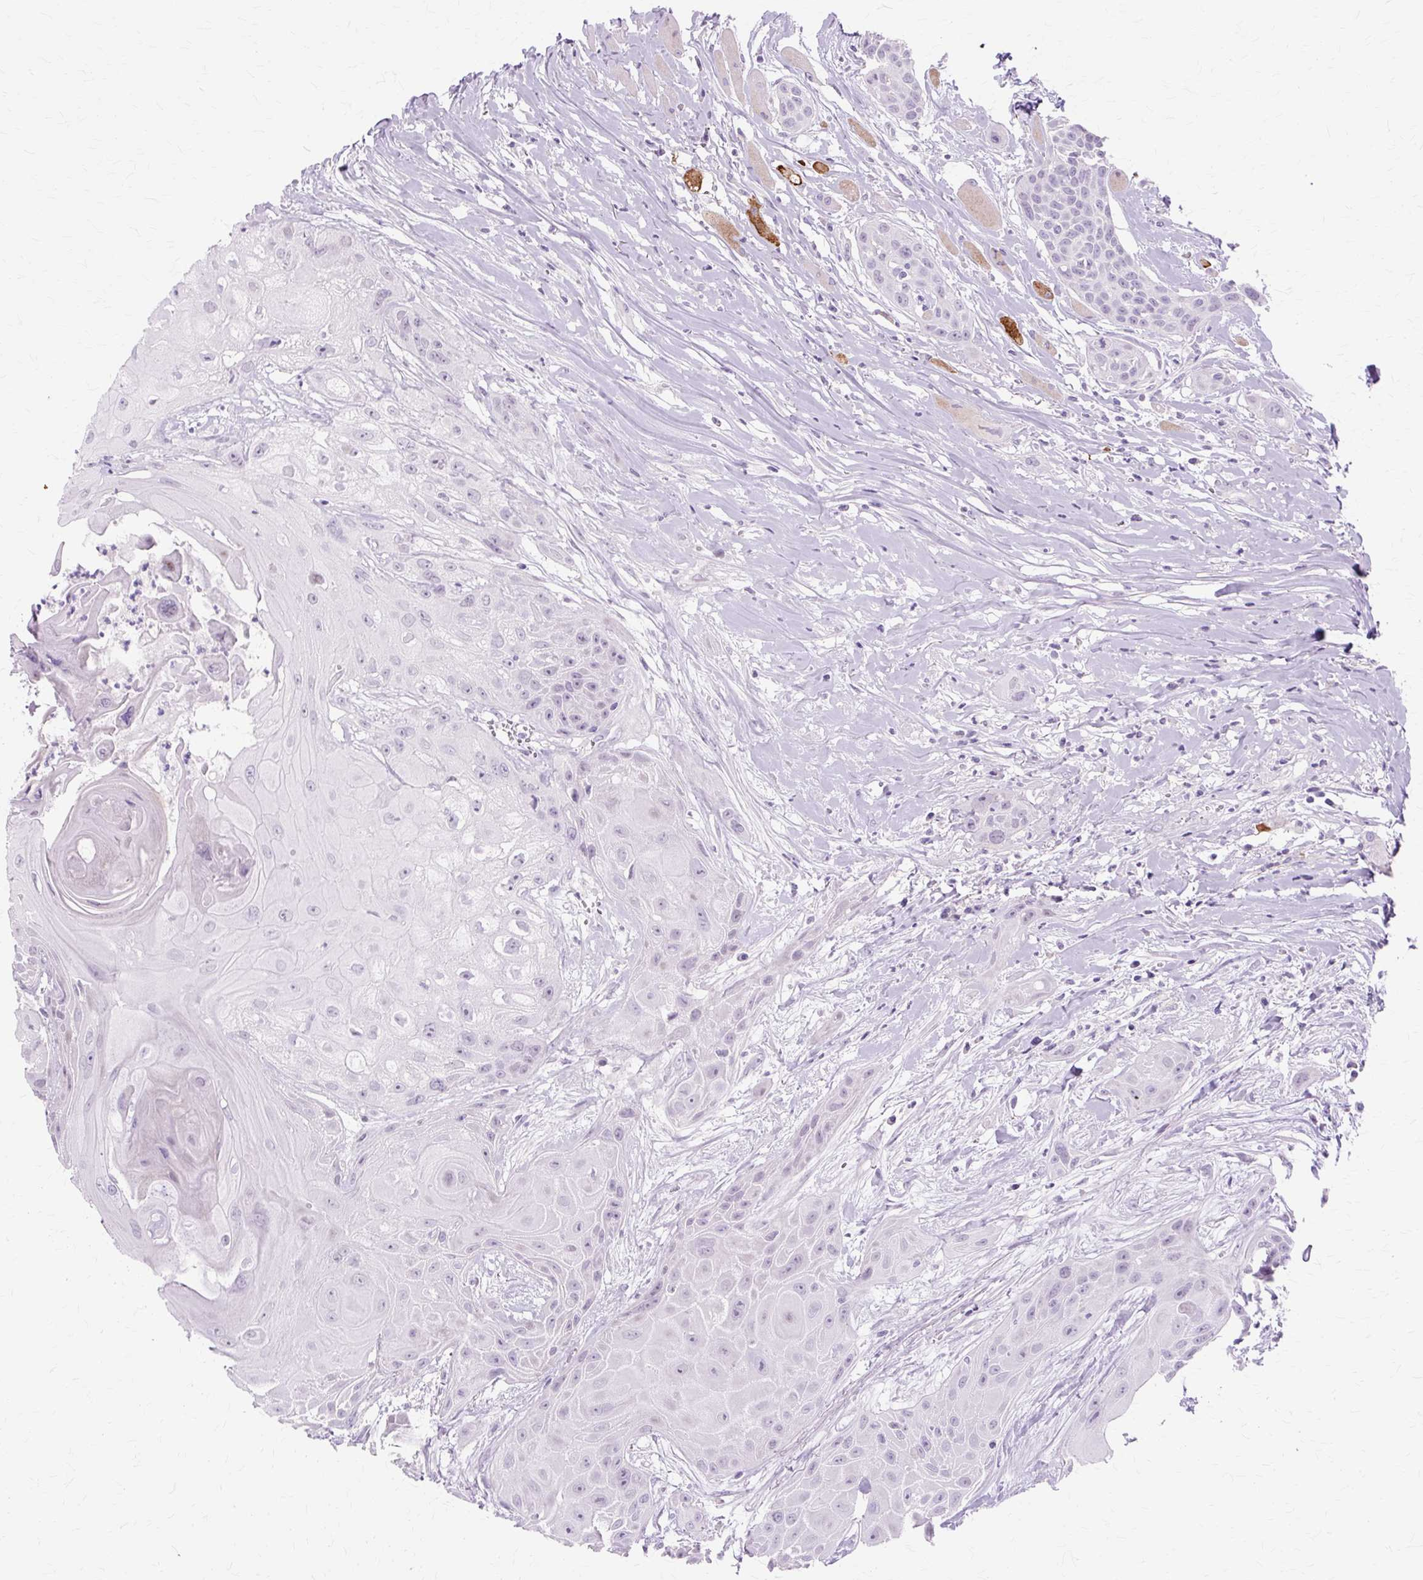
{"staining": {"intensity": "negative", "quantity": "none", "location": "none"}, "tissue": "head and neck cancer", "cell_type": "Tumor cells", "image_type": "cancer", "snomed": [{"axis": "morphology", "description": "Squamous cell carcinoma, NOS"}, {"axis": "topography", "description": "Head-Neck"}], "caption": "IHC micrograph of human squamous cell carcinoma (head and neck) stained for a protein (brown), which reveals no staining in tumor cells.", "gene": "IRX2", "patient": {"sex": "female", "age": 73}}